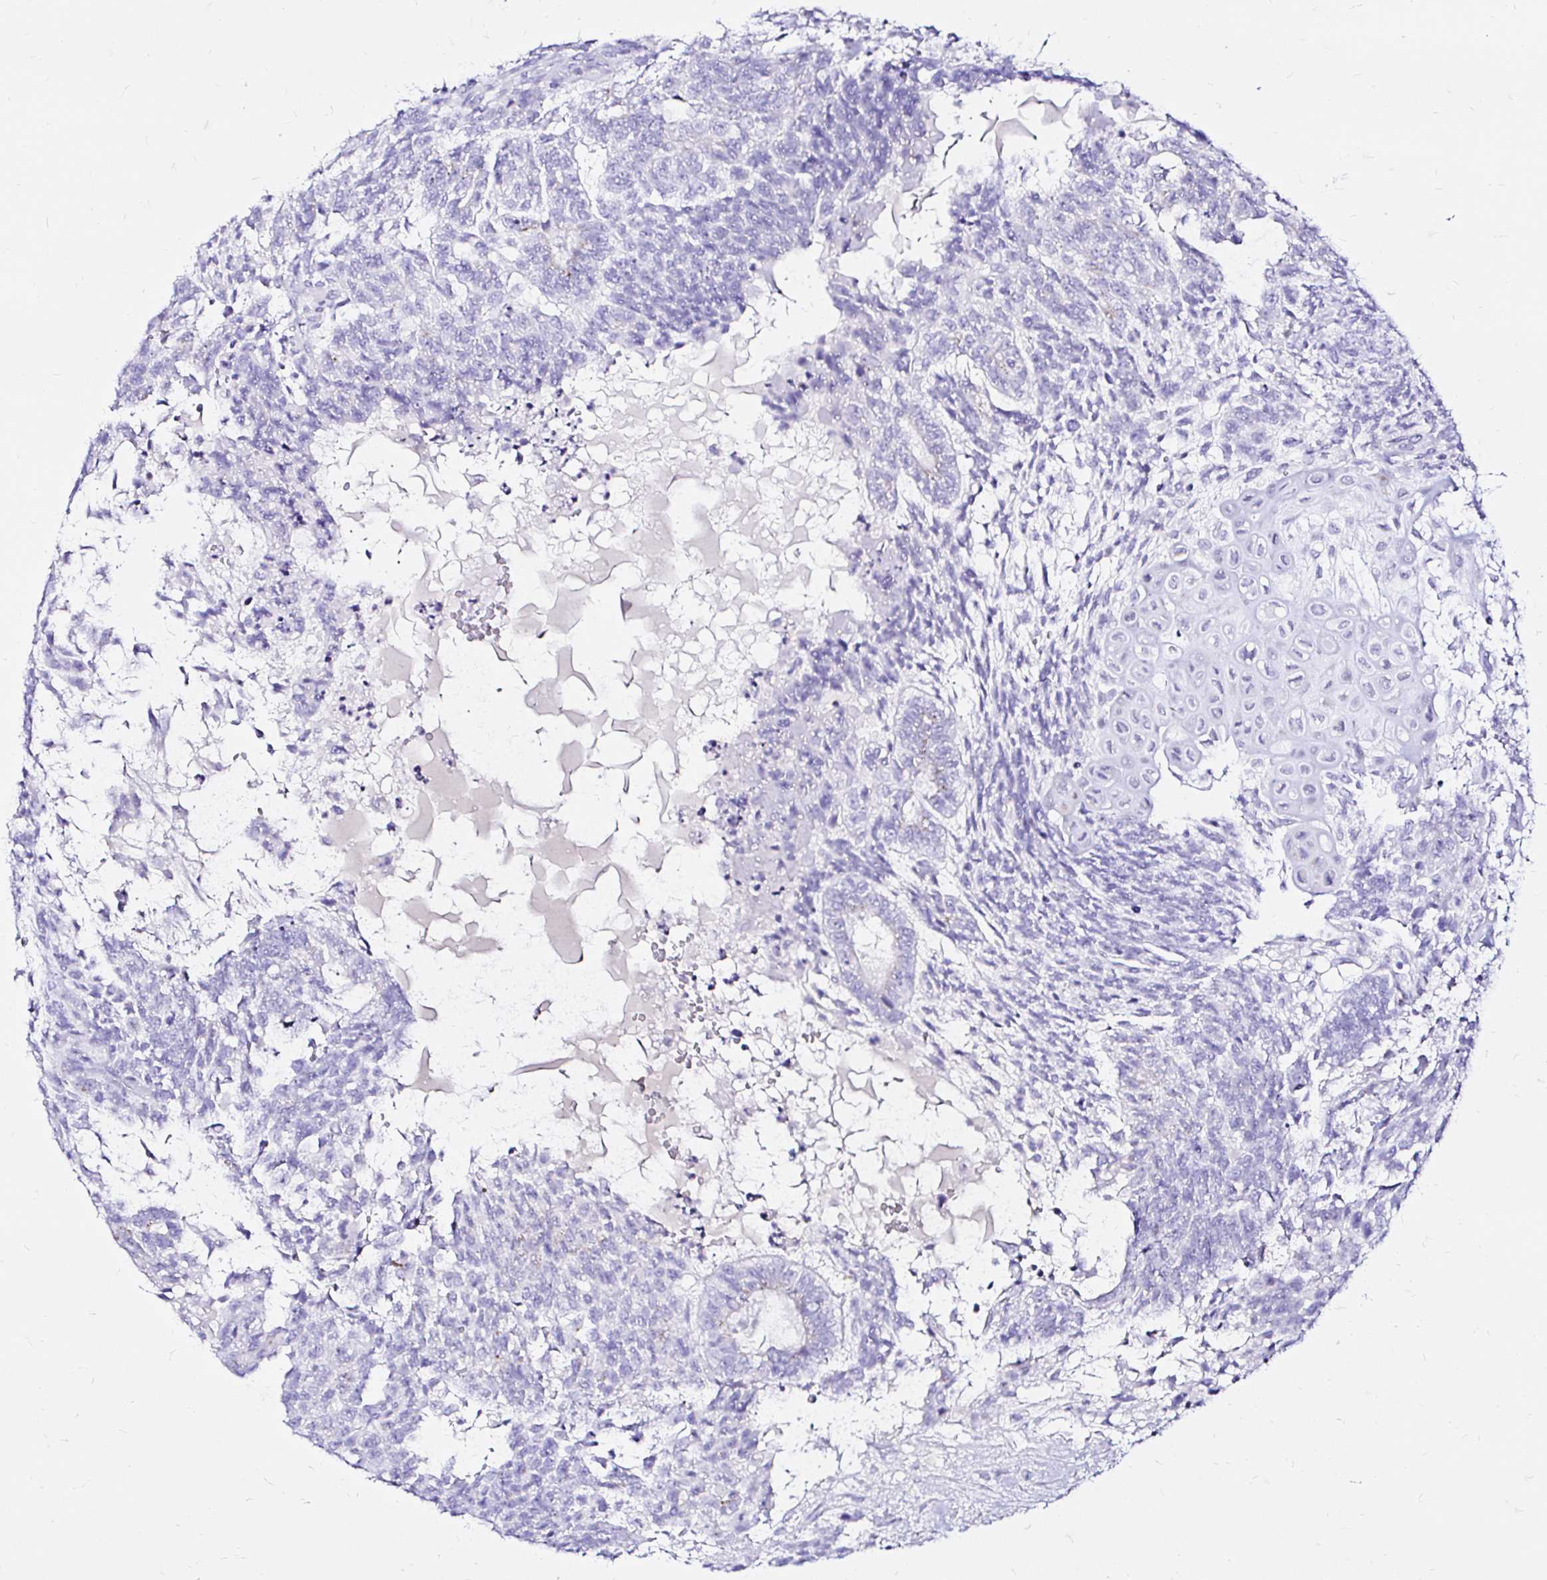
{"staining": {"intensity": "negative", "quantity": "none", "location": "none"}, "tissue": "testis cancer", "cell_type": "Tumor cells", "image_type": "cancer", "snomed": [{"axis": "morphology", "description": "Carcinoma, Embryonal, NOS"}, {"axis": "topography", "description": "Testis"}], "caption": "An image of human testis cancer (embryonal carcinoma) is negative for staining in tumor cells.", "gene": "ZNF432", "patient": {"sex": "male", "age": 23}}